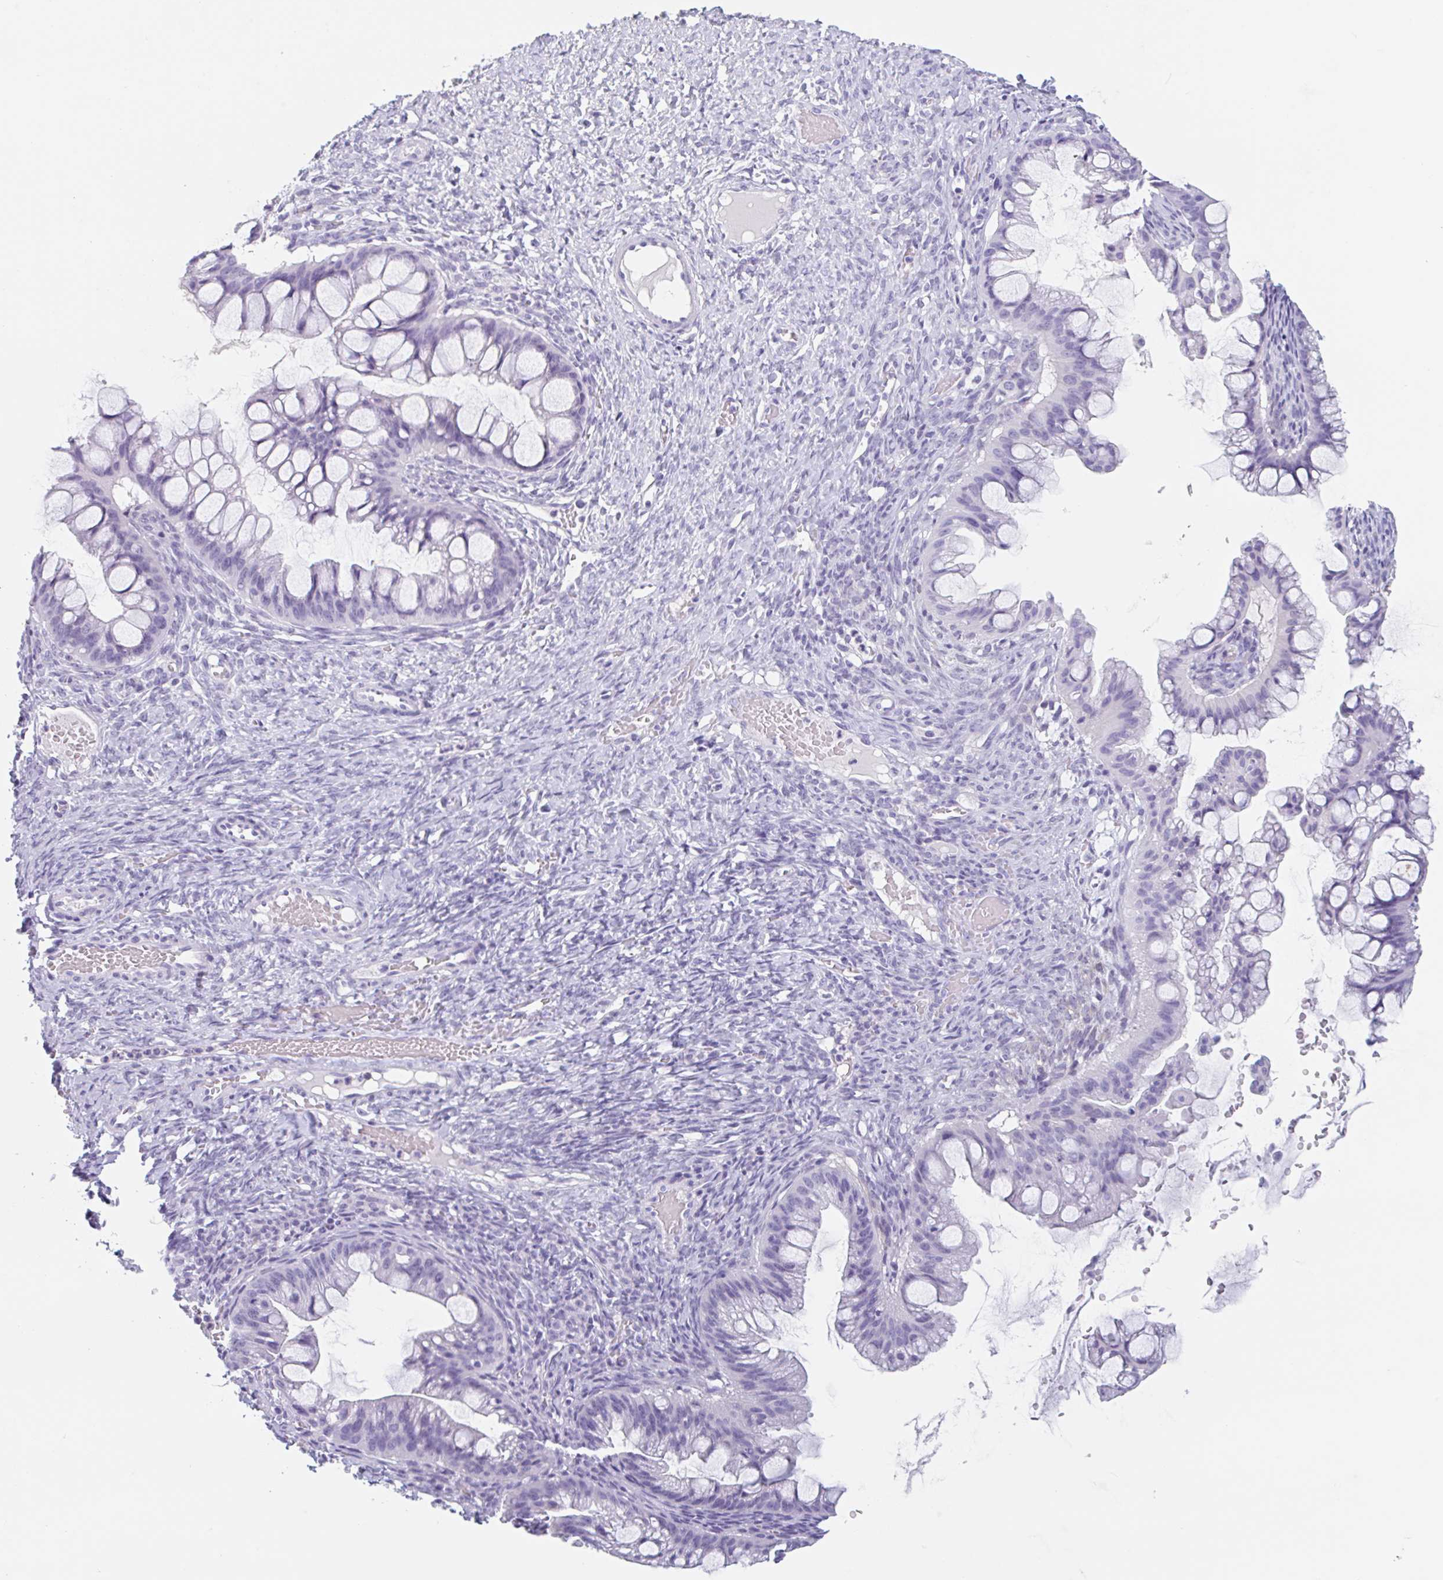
{"staining": {"intensity": "negative", "quantity": "none", "location": "none"}, "tissue": "ovarian cancer", "cell_type": "Tumor cells", "image_type": "cancer", "snomed": [{"axis": "morphology", "description": "Cystadenocarcinoma, mucinous, NOS"}, {"axis": "topography", "description": "Ovary"}], "caption": "This is a image of immunohistochemistry staining of ovarian cancer (mucinous cystadenocarcinoma), which shows no expression in tumor cells. (DAB immunohistochemistry visualized using brightfield microscopy, high magnification).", "gene": "EMC4", "patient": {"sex": "female", "age": 73}}